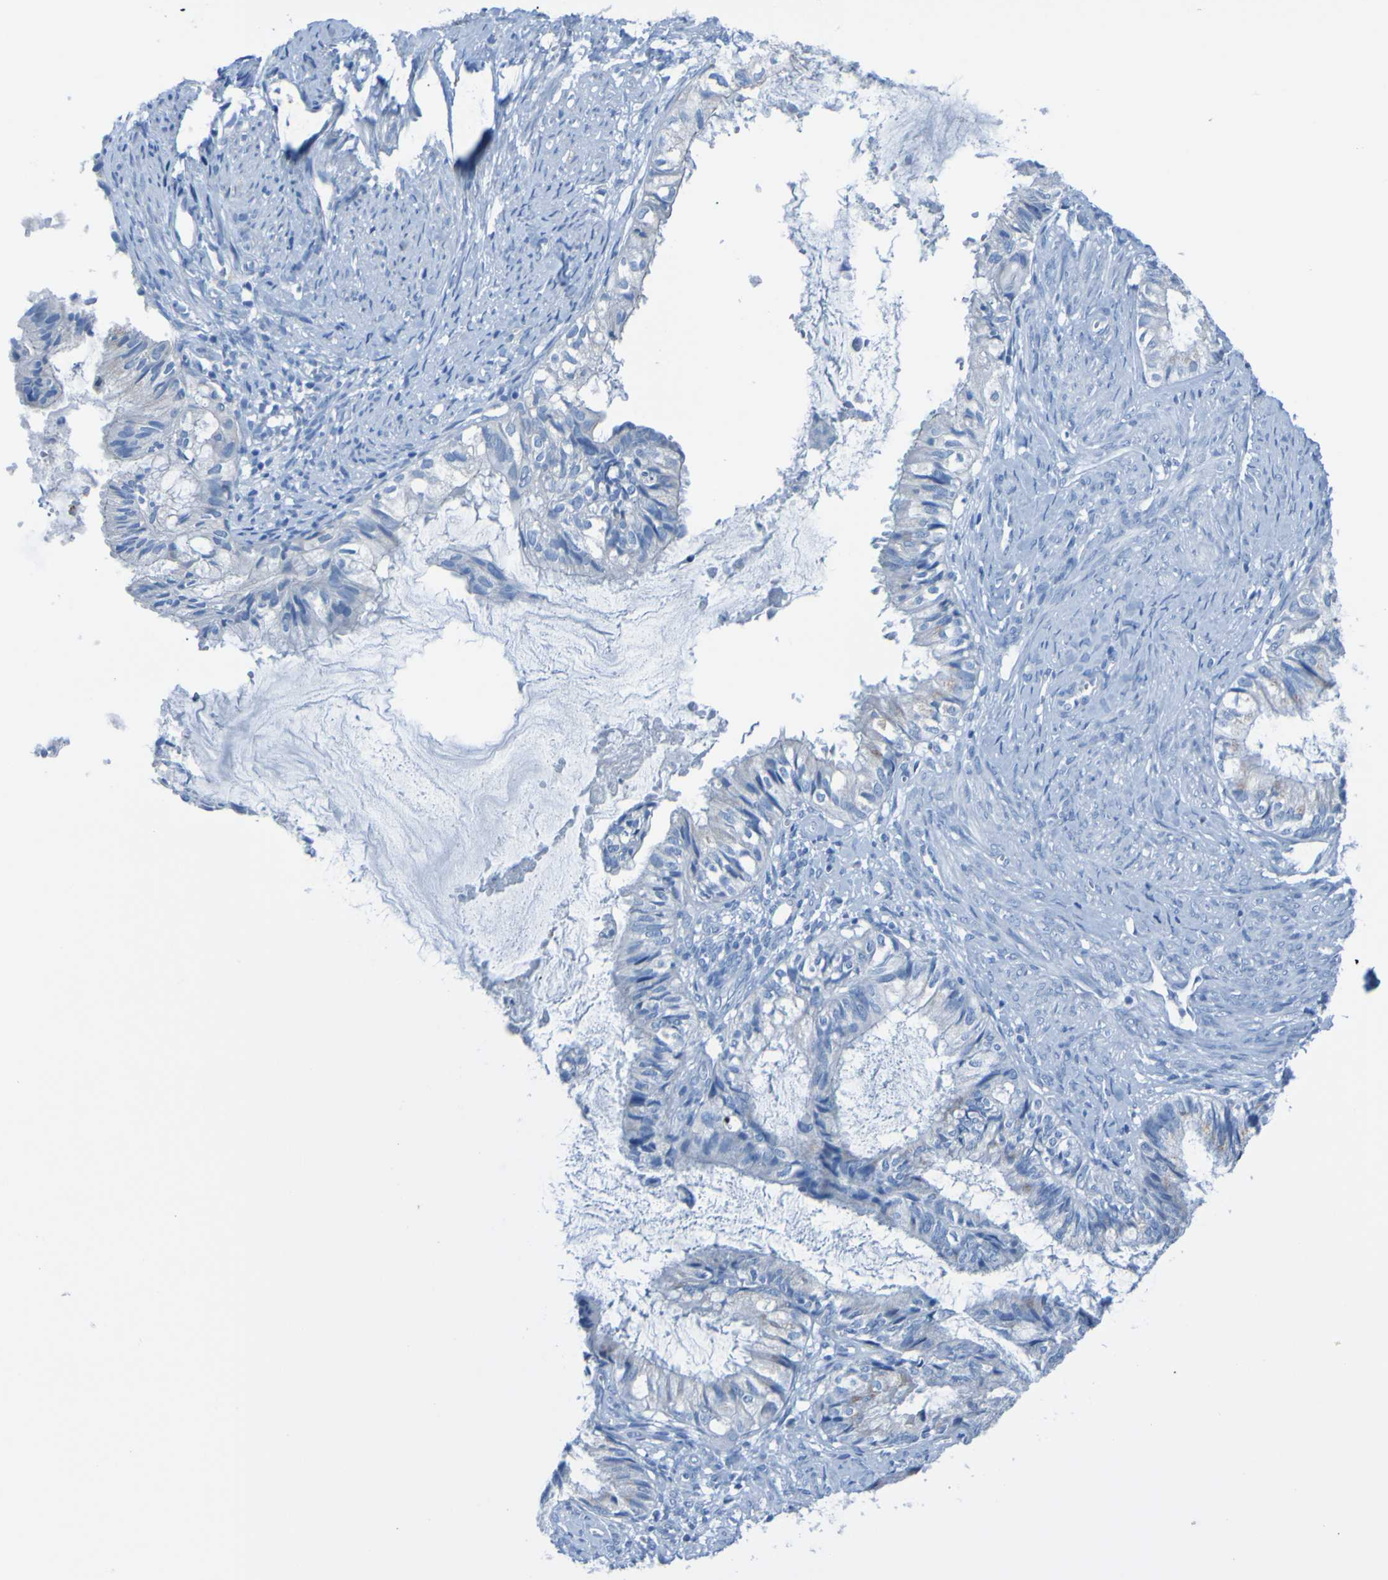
{"staining": {"intensity": "moderate", "quantity": "<25%", "location": "cytoplasmic/membranous"}, "tissue": "cervical cancer", "cell_type": "Tumor cells", "image_type": "cancer", "snomed": [{"axis": "morphology", "description": "Normal tissue, NOS"}, {"axis": "morphology", "description": "Adenocarcinoma, NOS"}, {"axis": "topography", "description": "Cervix"}, {"axis": "topography", "description": "Endometrium"}], "caption": "Moderate cytoplasmic/membranous protein positivity is present in approximately <25% of tumor cells in cervical cancer (adenocarcinoma).", "gene": "ACMSD", "patient": {"sex": "female", "age": 86}}